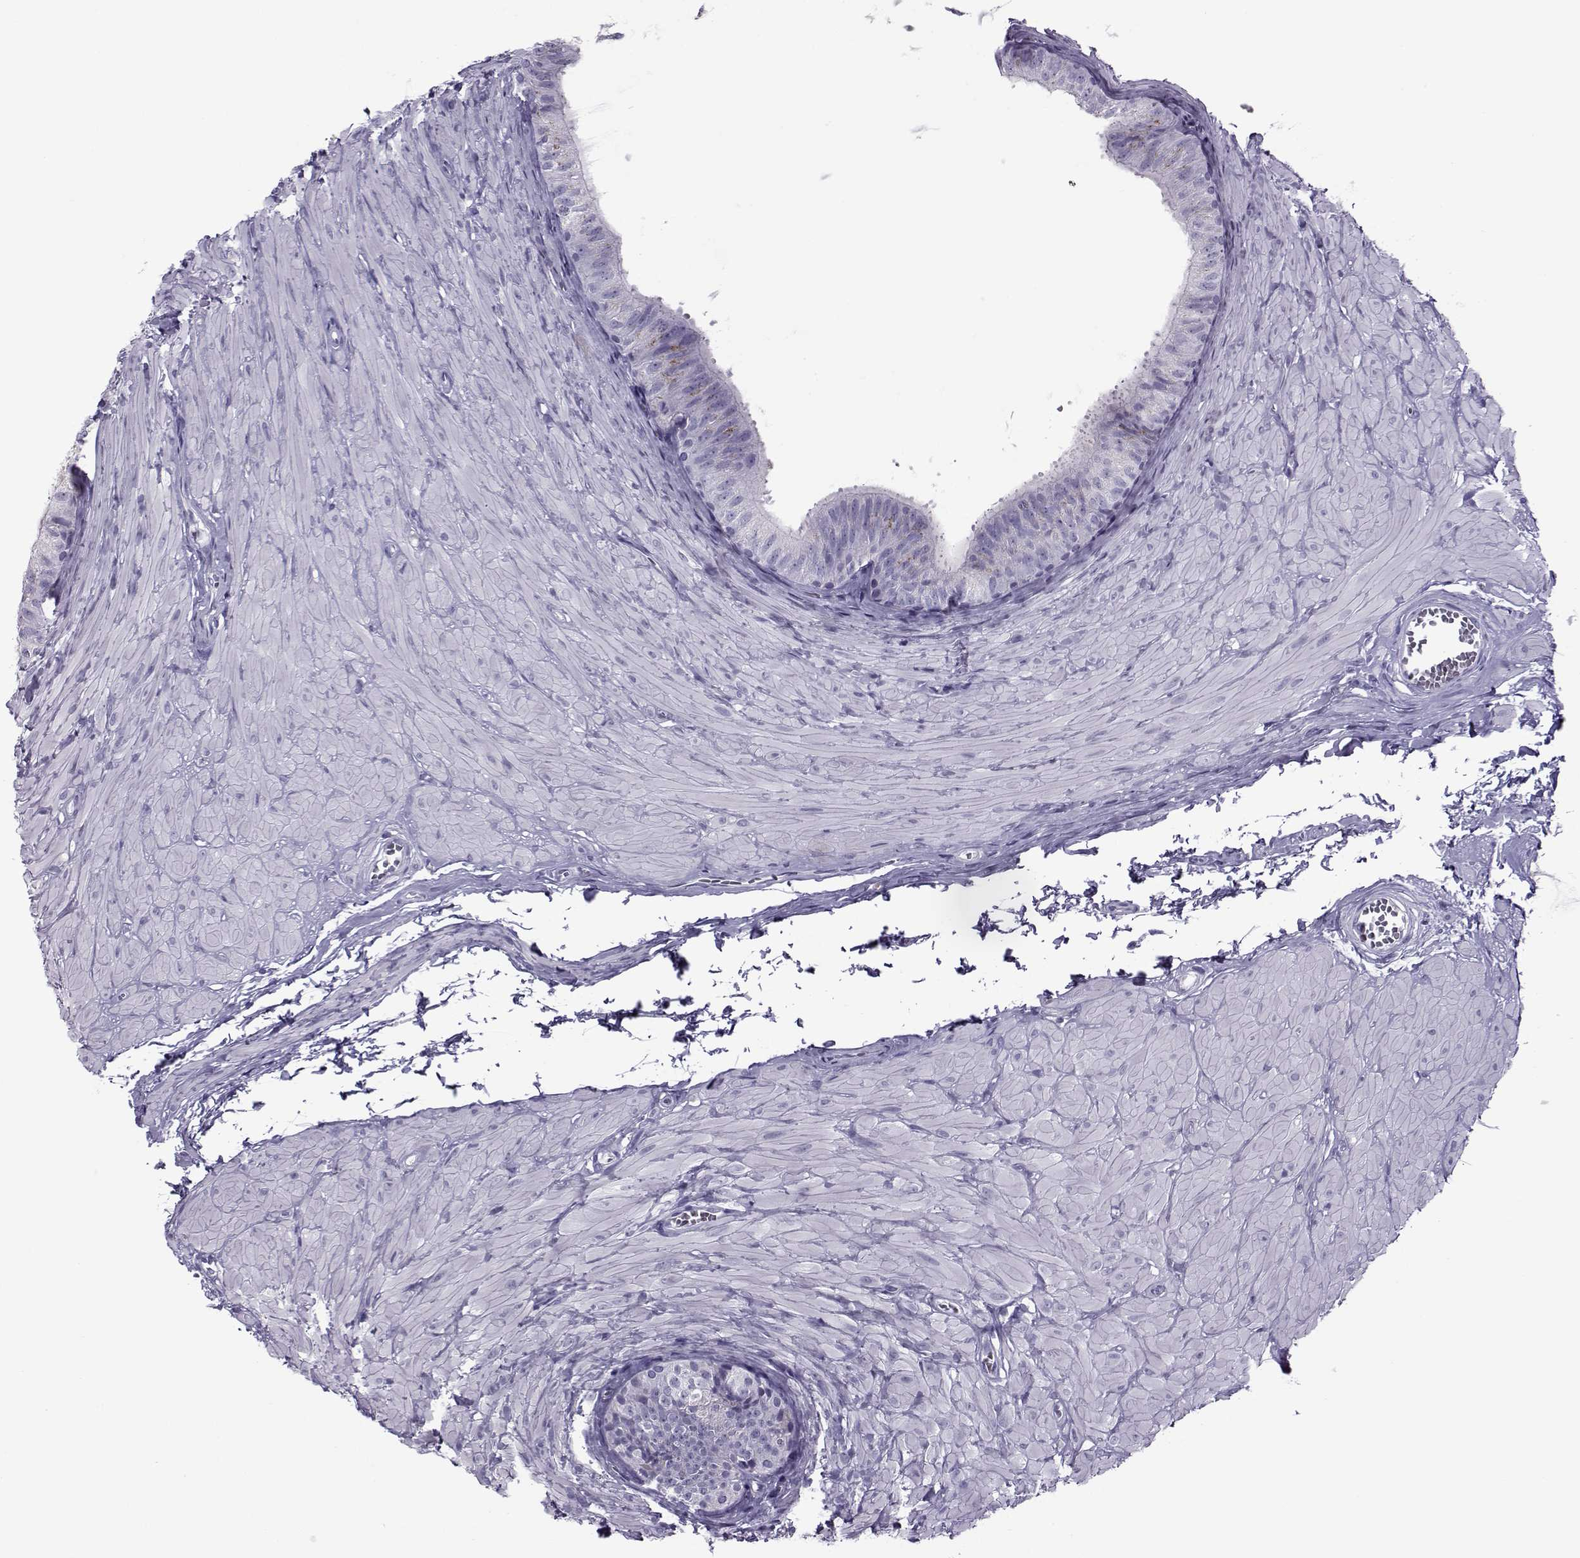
{"staining": {"intensity": "negative", "quantity": "none", "location": "none"}, "tissue": "epididymis", "cell_type": "Glandular cells", "image_type": "normal", "snomed": [{"axis": "morphology", "description": "Normal tissue, NOS"}, {"axis": "topography", "description": "Epididymis"}, {"axis": "topography", "description": "Vas deferens"}], "caption": "Normal epididymis was stained to show a protein in brown. There is no significant staining in glandular cells.", "gene": "OIP5", "patient": {"sex": "male", "age": 23}}